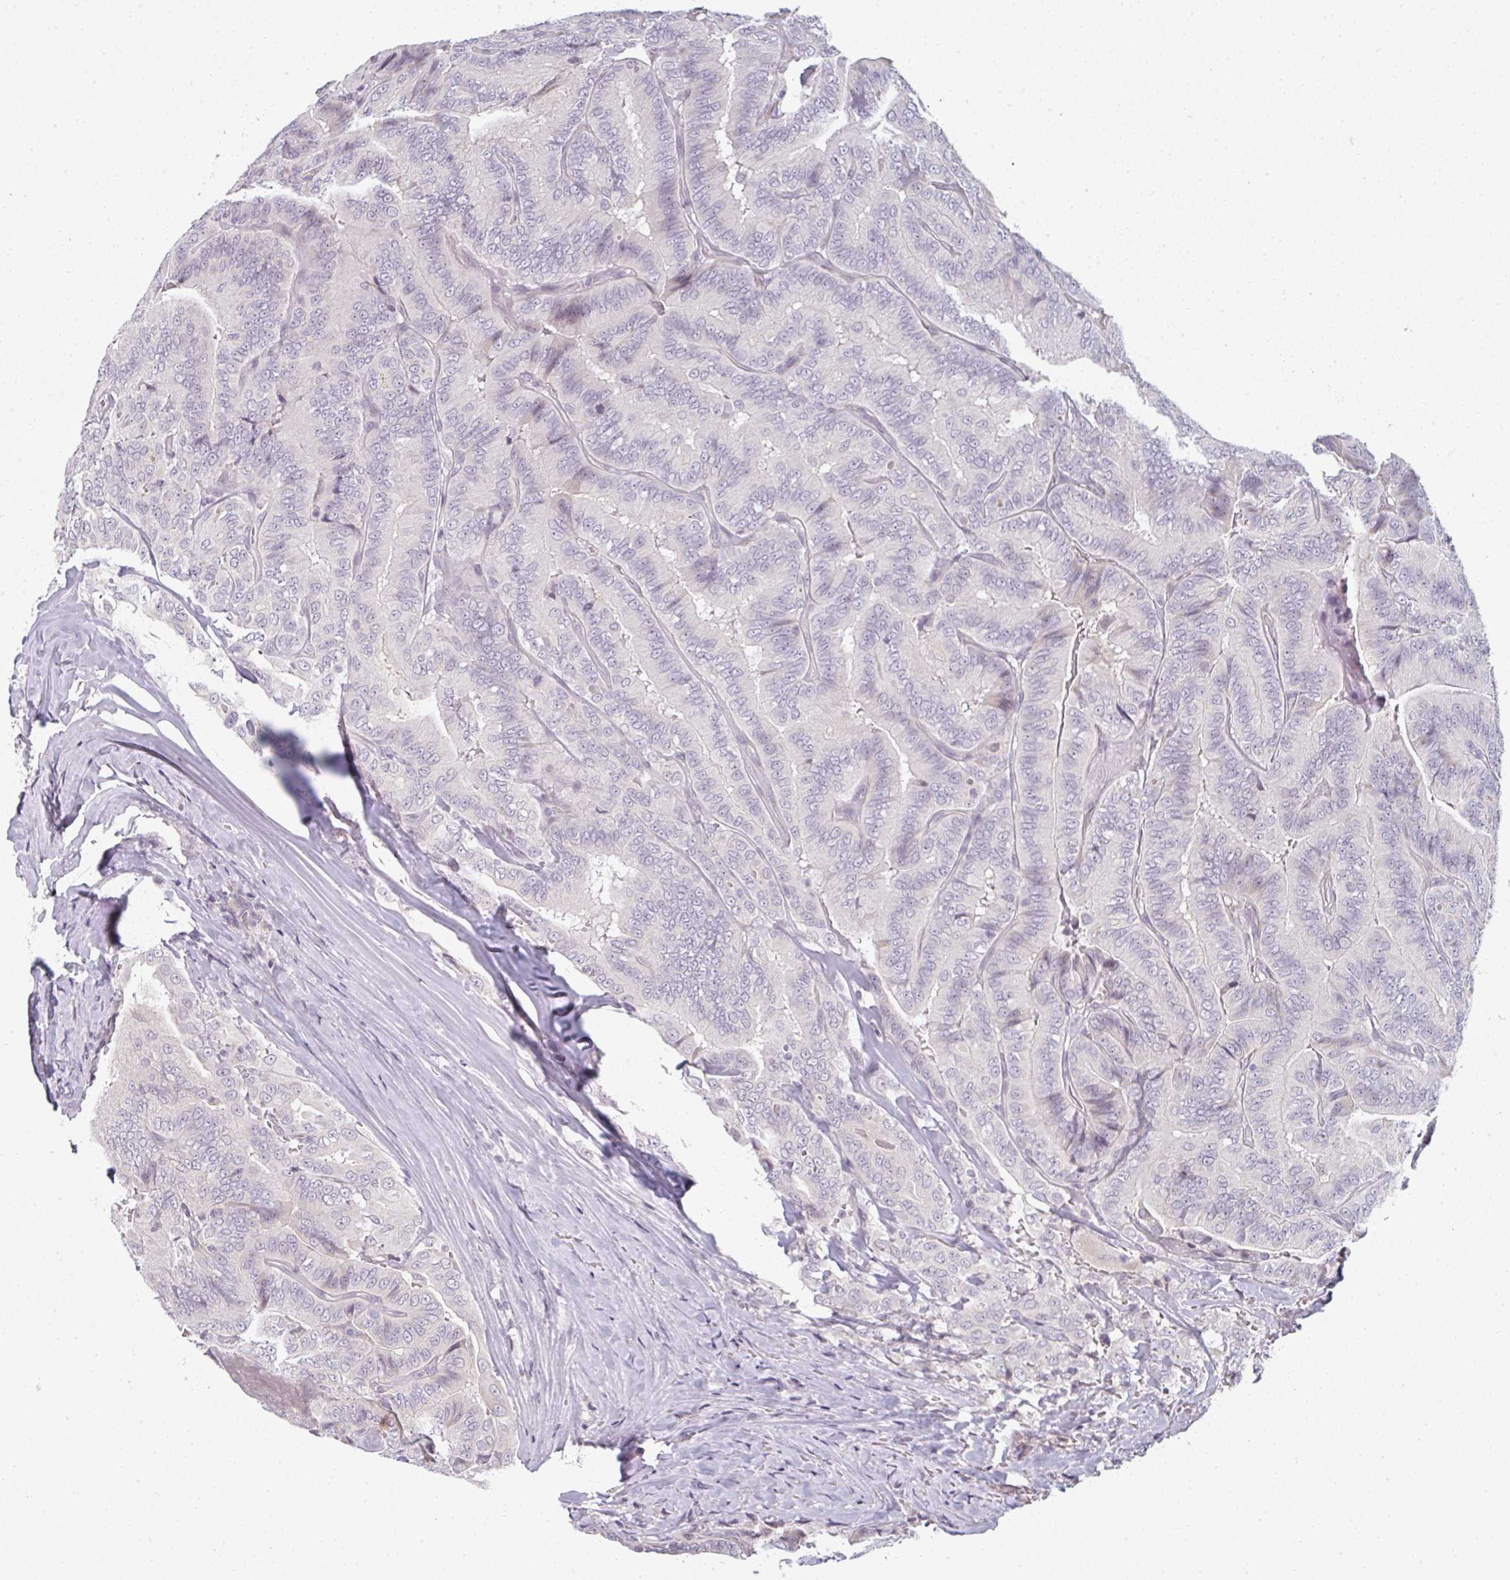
{"staining": {"intensity": "weak", "quantity": "<25%", "location": "nuclear"}, "tissue": "thyroid cancer", "cell_type": "Tumor cells", "image_type": "cancer", "snomed": [{"axis": "morphology", "description": "Papillary adenocarcinoma, NOS"}, {"axis": "topography", "description": "Thyroid gland"}], "caption": "Immunohistochemical staining of human thyroid cancer (papillary adenocarcinoma) reveals no significant staining in tumor cells. (DAB immunohistochemistry (IHC) with hematoxylin counter stain).", "gene": "RBBP6", "patient": {"sex": "male", "age": 61}}